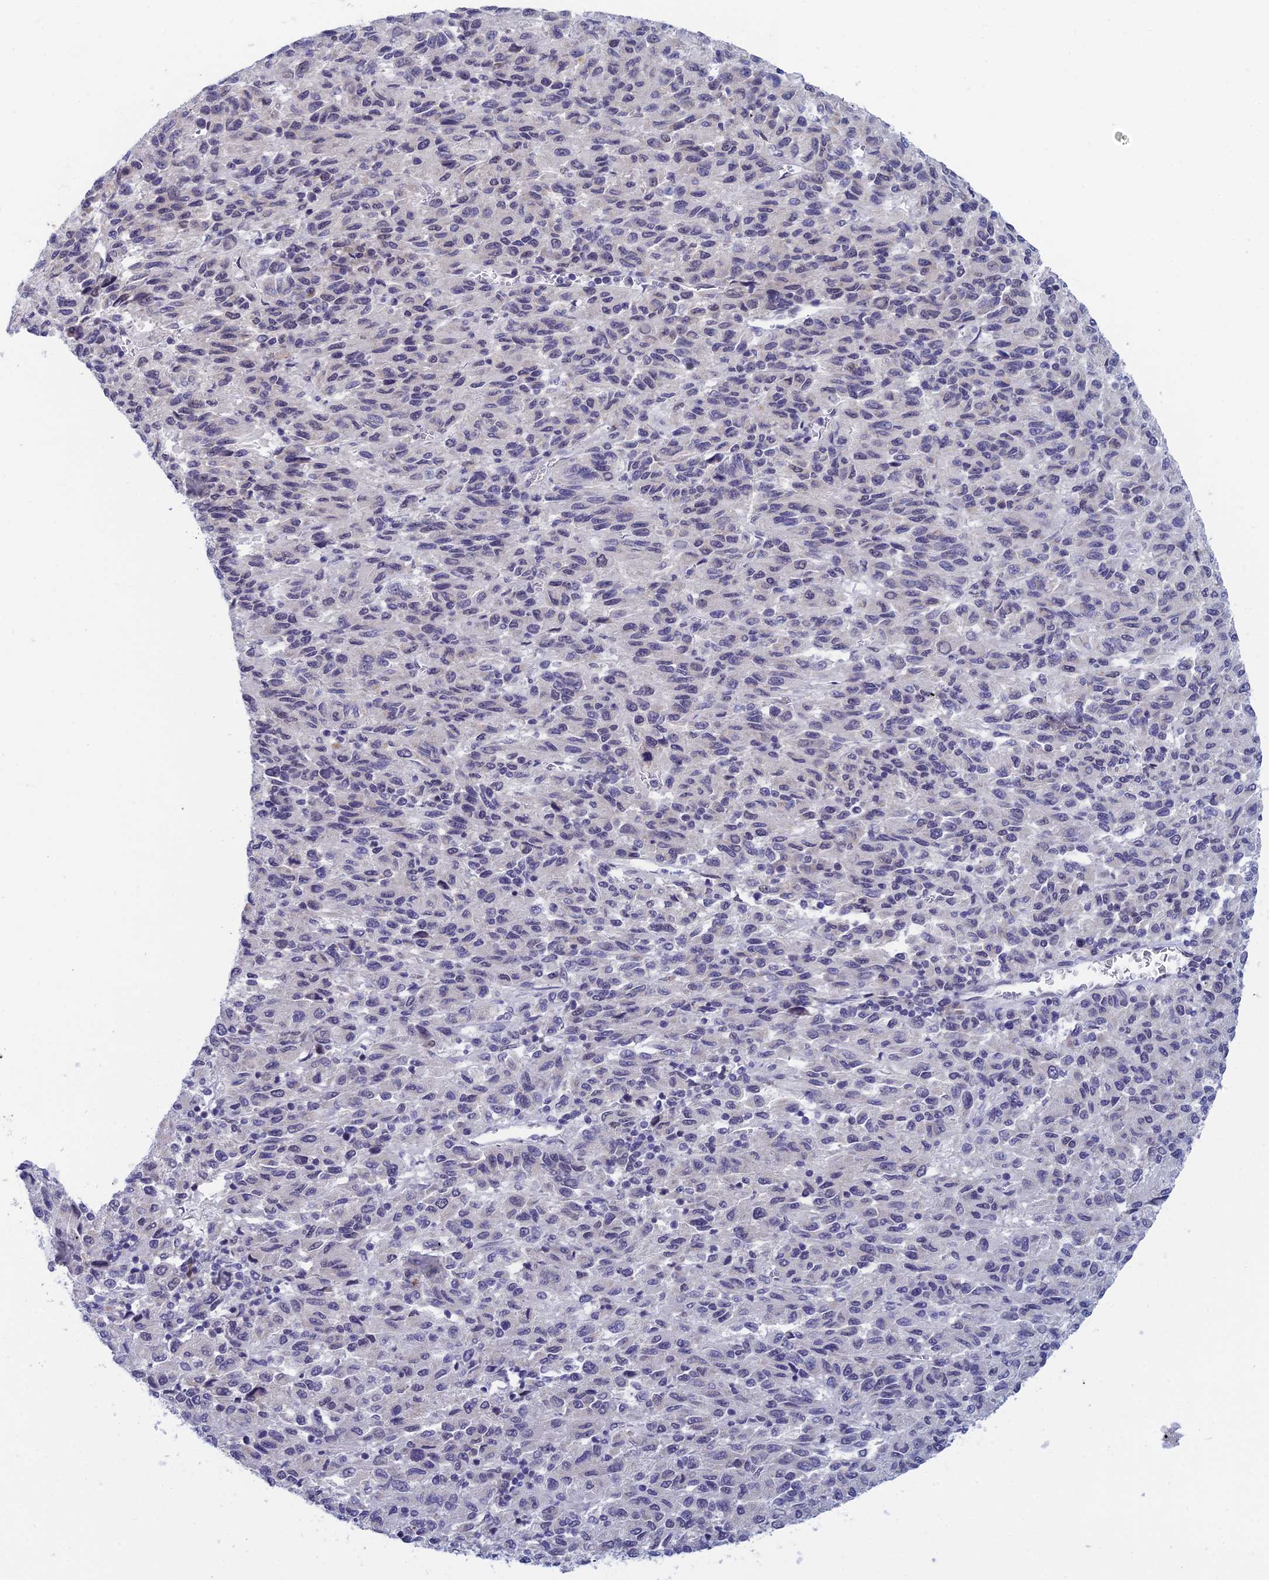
{"staining": {"intensity": "negative", "quantity": "none", "location": "none"}, "tissue": "melanoma", "cell_type": "Tumor cells", "image_type": "cancer", "snomed": [{"axis": "morphology", "description": "Malignant melanoma, Metastatic site"}, {"axis": "topography", "description": "Lung"}], "caption": "This is an IHC histopathology image of human malignant melanoma (metastatic site). There is no staining in tumor cells.", "gene": "NABP2", "patient": {"sex": "male", "age": 64}}